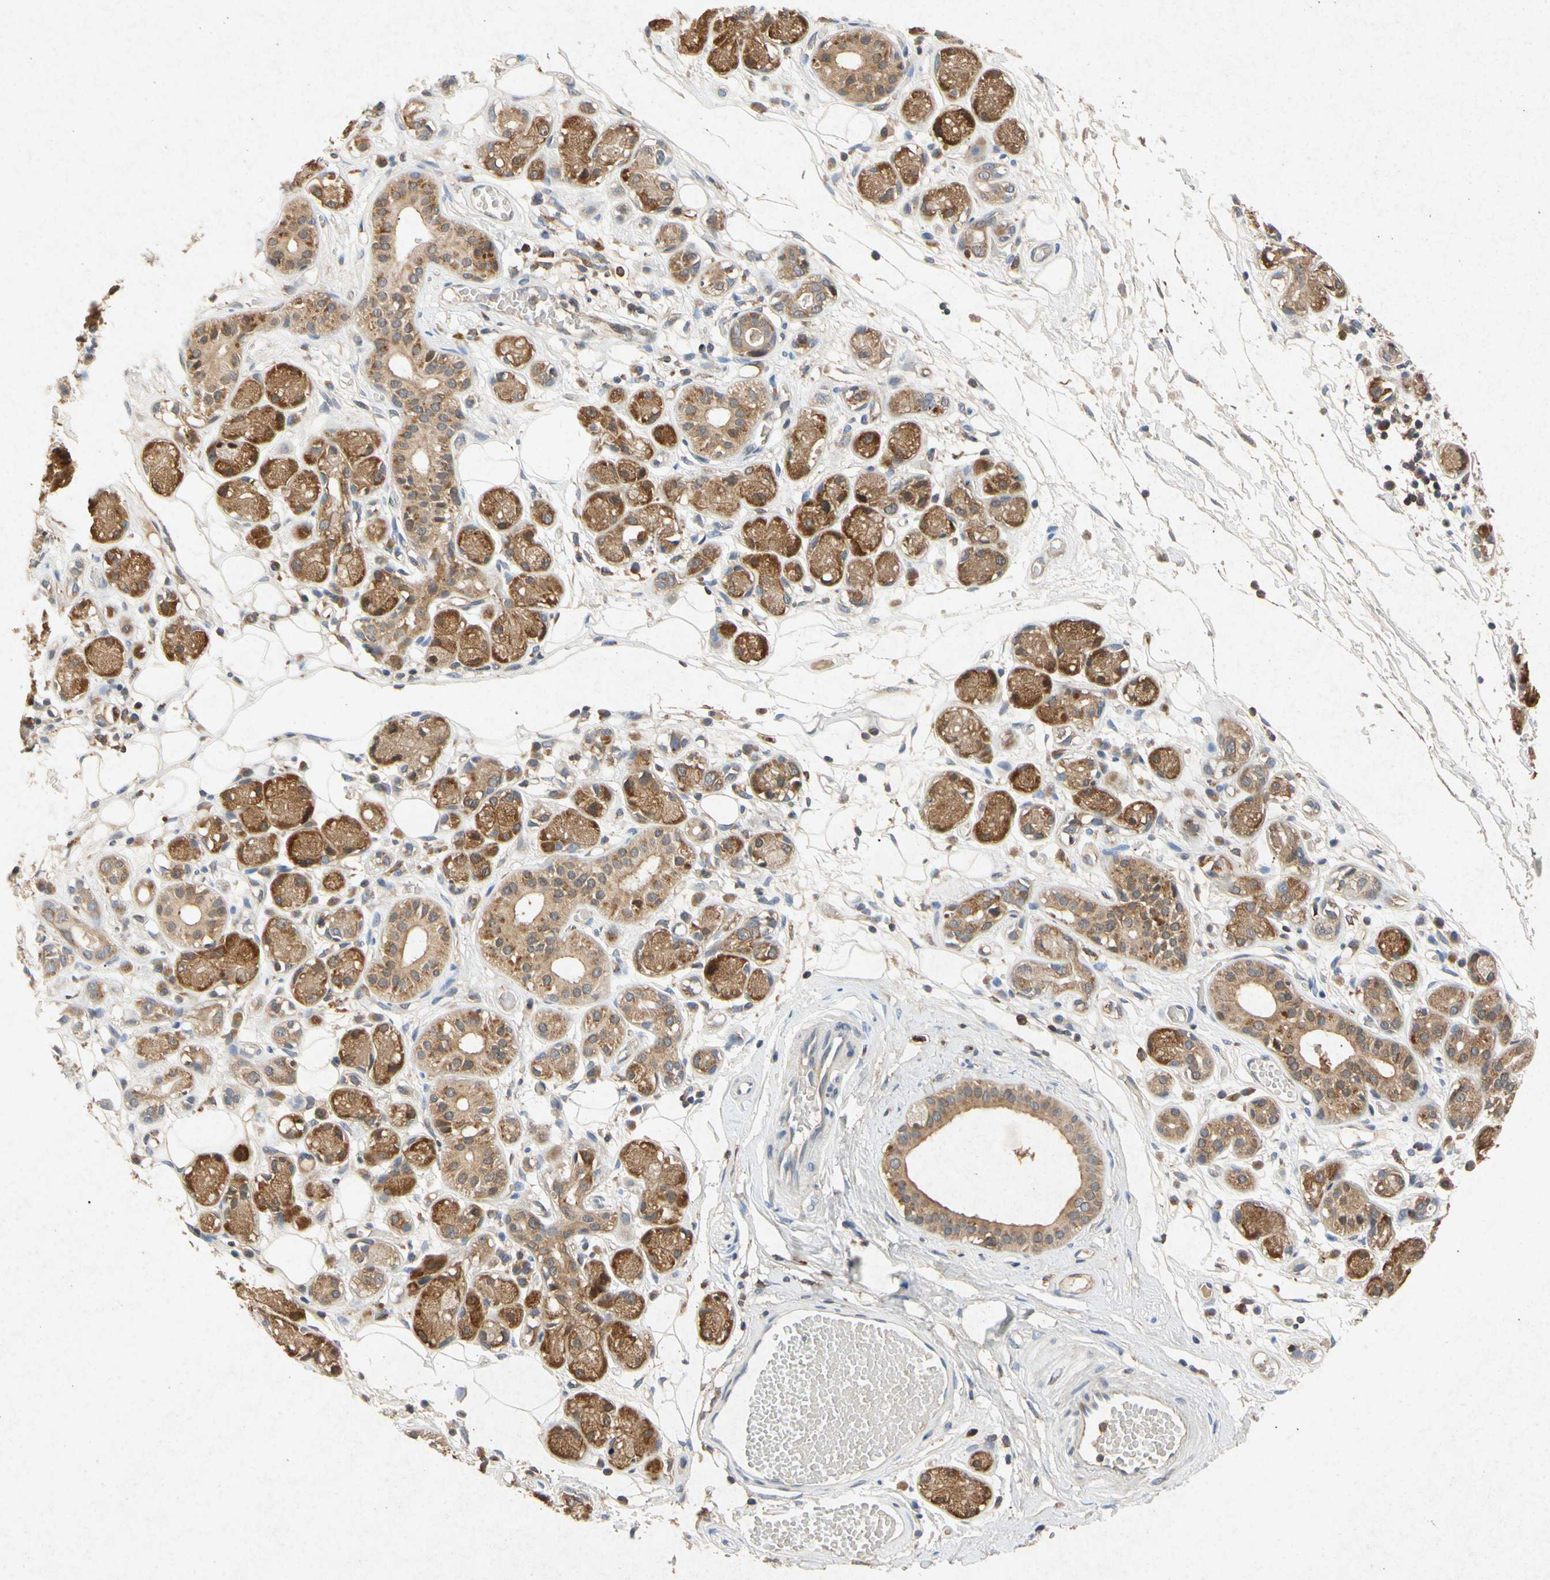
{"staining": {"intensity": "weak", "quantity": ">75%", "location": "cytoplasmic/membranous"}, "tissue": "adipose tissue", "cell_type": "Adipocytes", "image_type": "normal", "snomed": [{"axis": "morphology", "description": "Normal tissue, NOS"}, {"axis": "morphology", "description": "Inflammation, NOS"}, {"axis": "topography", "description": "Vascular tissue"}, {"axis": "topography", "description": "Salivary gland"}], "caption": "Adipocytes show weak cytoplasmic/membranous staining in about >75% of cells in benign adipose tissue.", "gene": "RPS6KA1", "patient": {"sex": "female", "age": 75}}